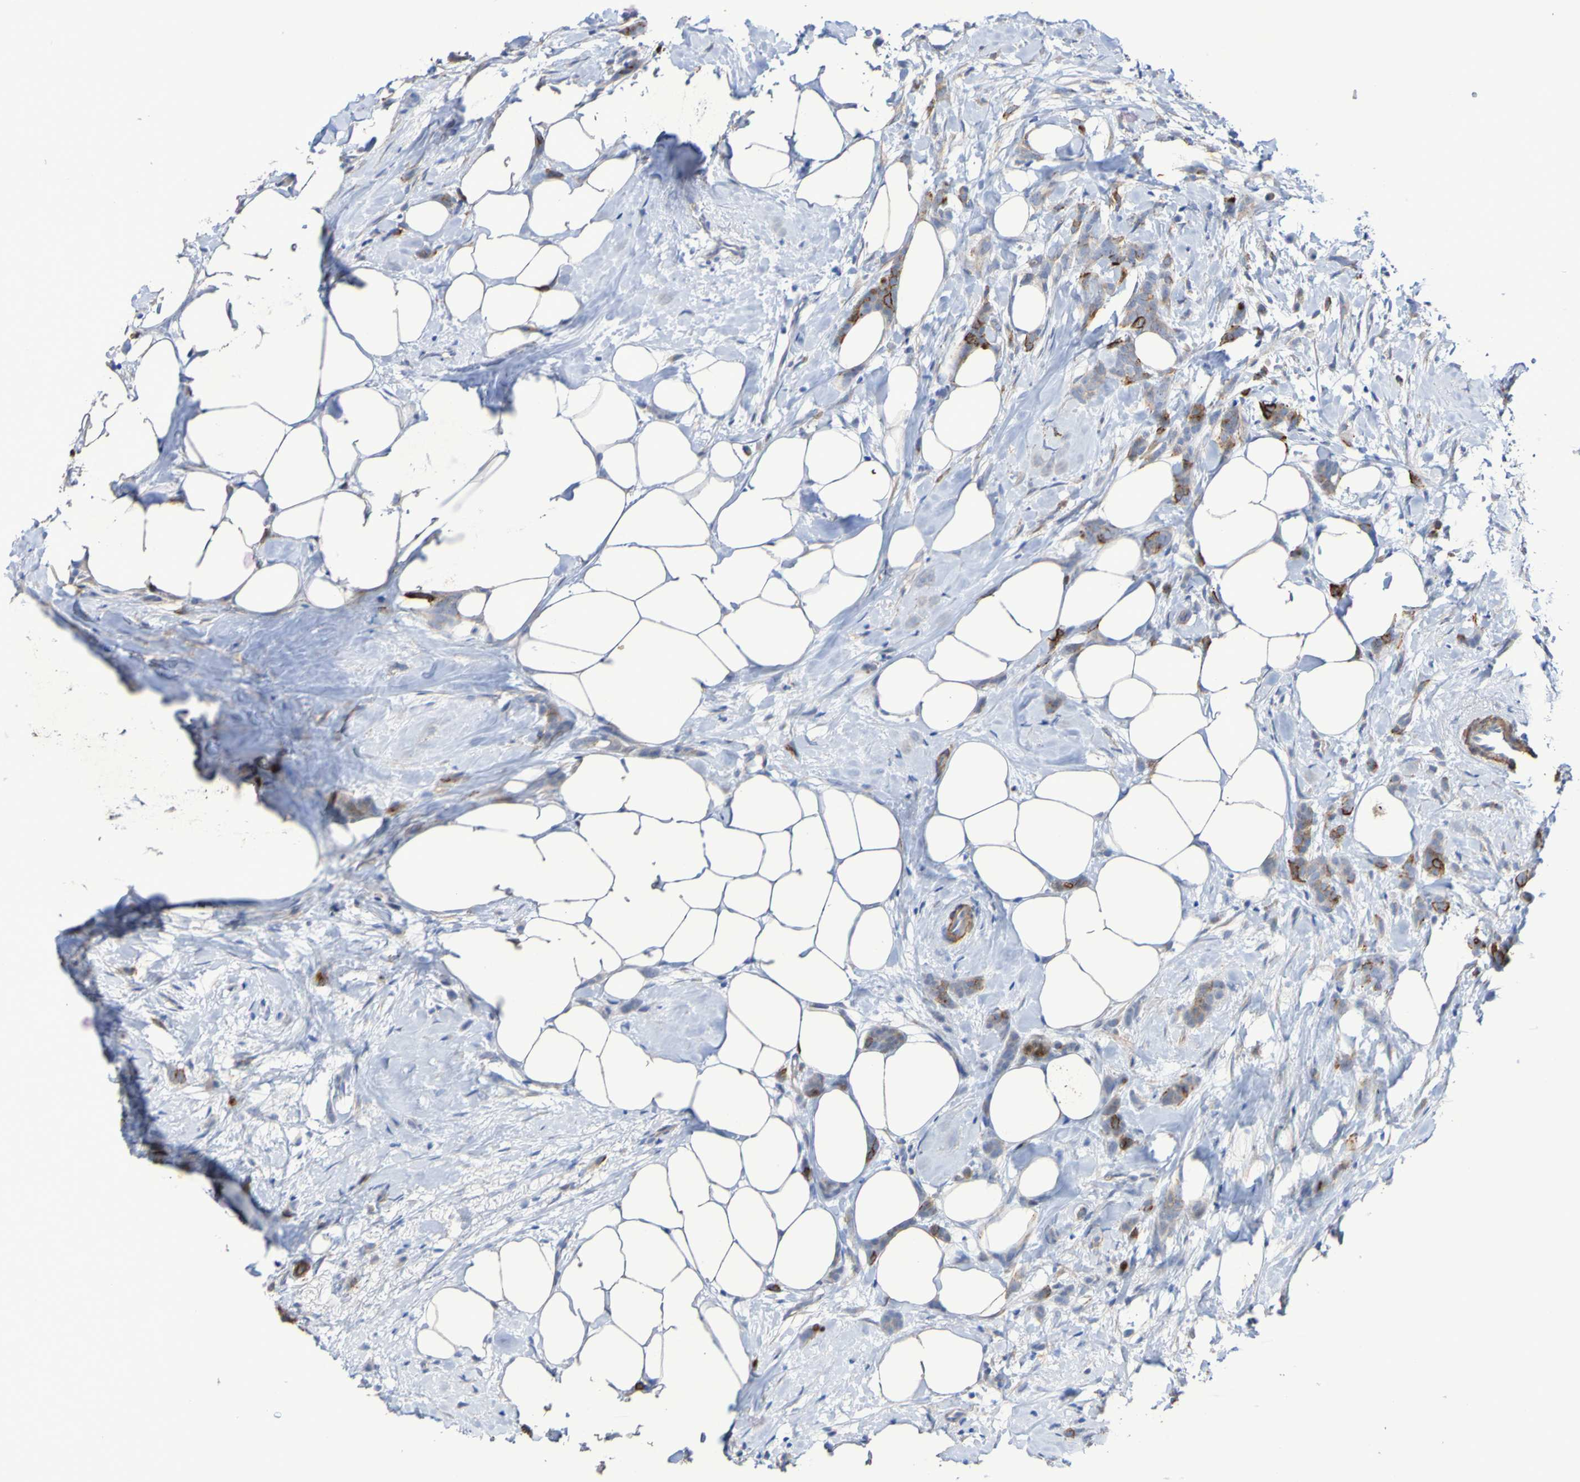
{"staining": {"intensity": "strong", "quantity": "<25%", "location": "cytoplasmic/membranous"}, "tissue": "breast cancer", "cell_type": "Tumor cells", "image_type": "cancer", "snomed": [{"axis": "morphology", "description": "Lobular carcinoma, in situ"}, {"axis": "morphology", "description": "Lobular carcinoma"}, {"axis": "topography", "description": "Breast"}], "caption": "The immunohistochemical stain highlights strong cytoplasmic/membranous expression in tumor cells of lobular carcinoma (breast) tissue. (Brightfield microscopy of DAB IHC at high magnification).", "gene": "SRPRB", "patient": {"sex": "female", "age": 41}}